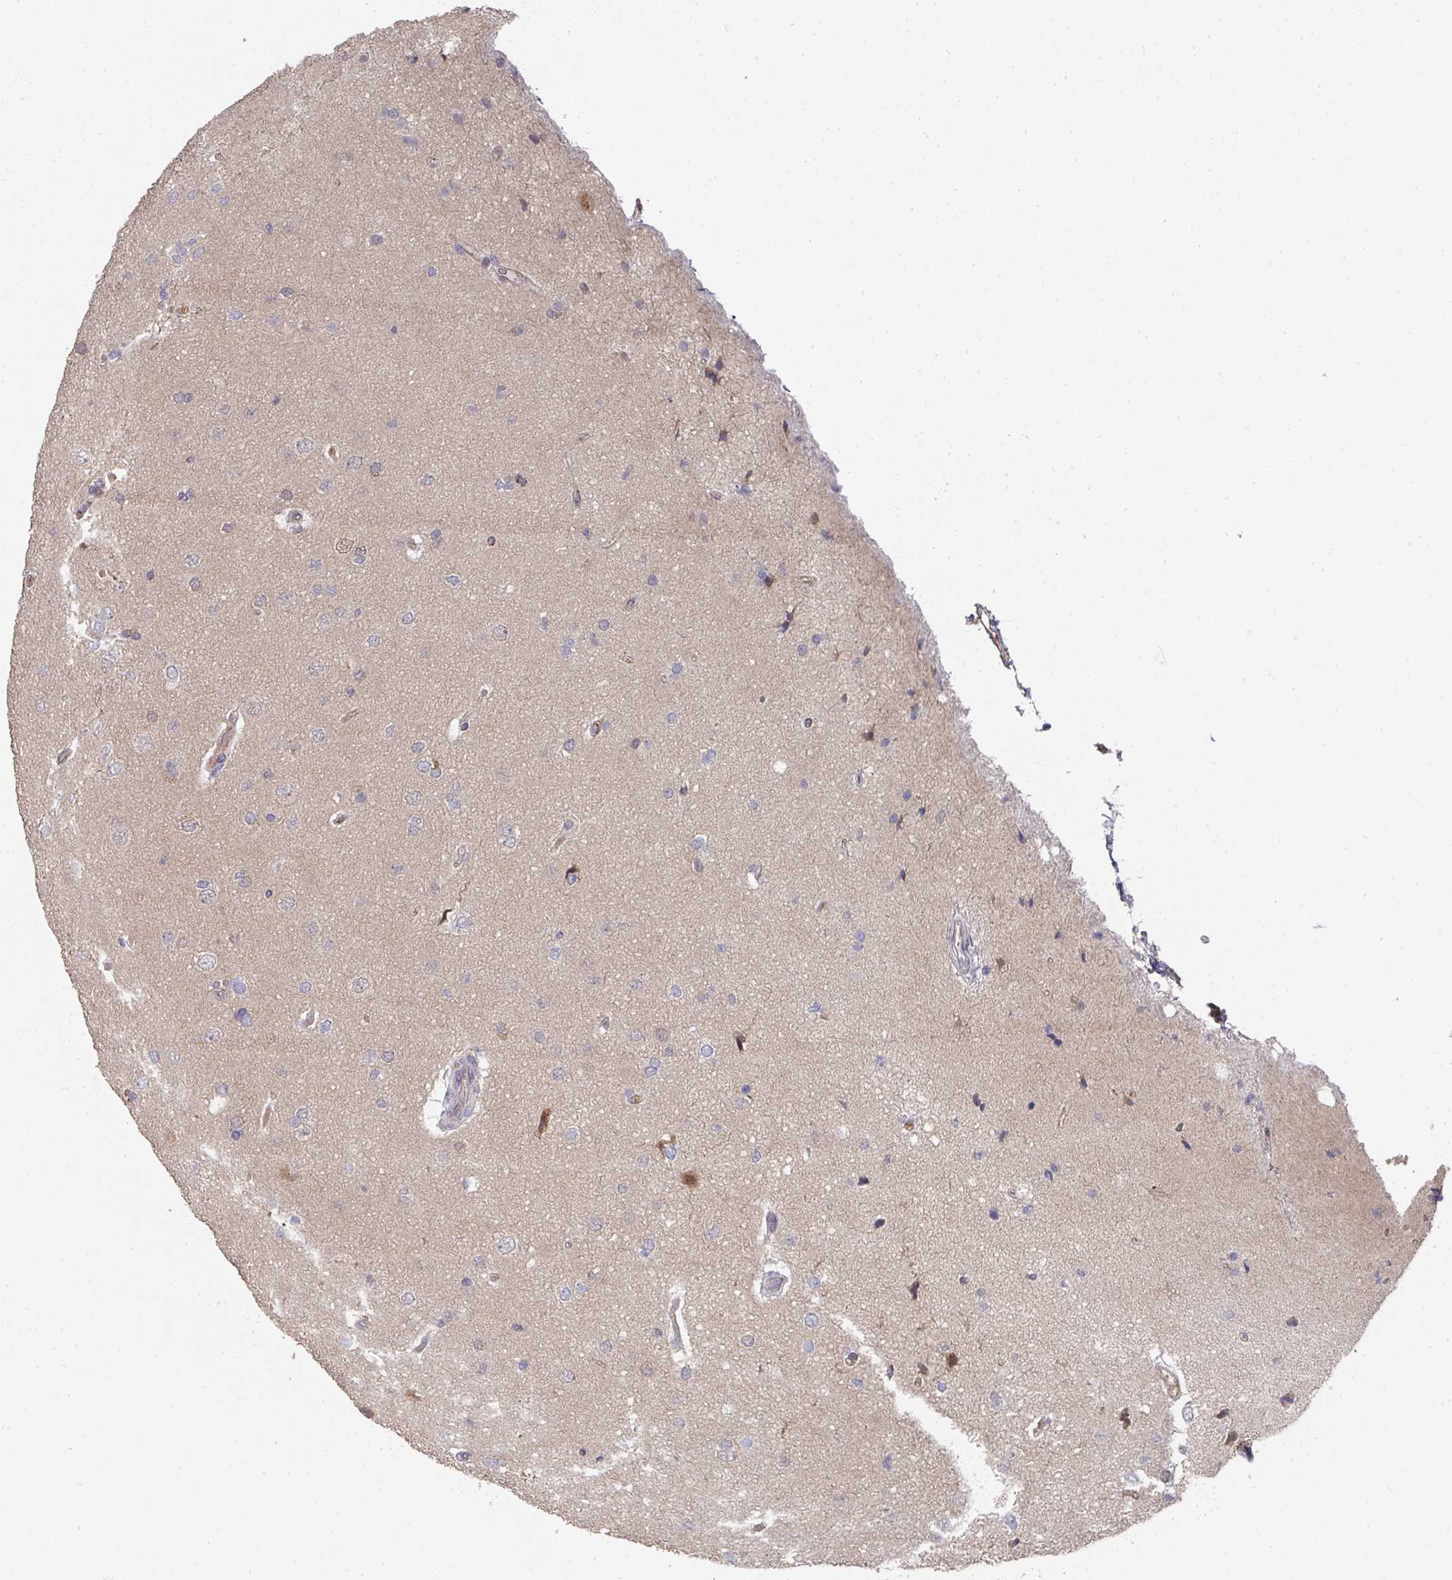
{"staining": {"intensity": "negative", "quantity": "none", "location": "none"}, "tissue": "glioma", "cell_type": "Tumor cells", "image_type": "cancer", "snomed": [{"axis": "morphology", "description": "Glioma, malignant, High grade"}, {"axis": "topography", "description": "Brain"}], "caption": "The immunohistochemistry photomicrograph has no significant expression in tumor cells of glioma tissue.", "gene": "C18orf25", "patient": {"sex": "male", "age": 72}}